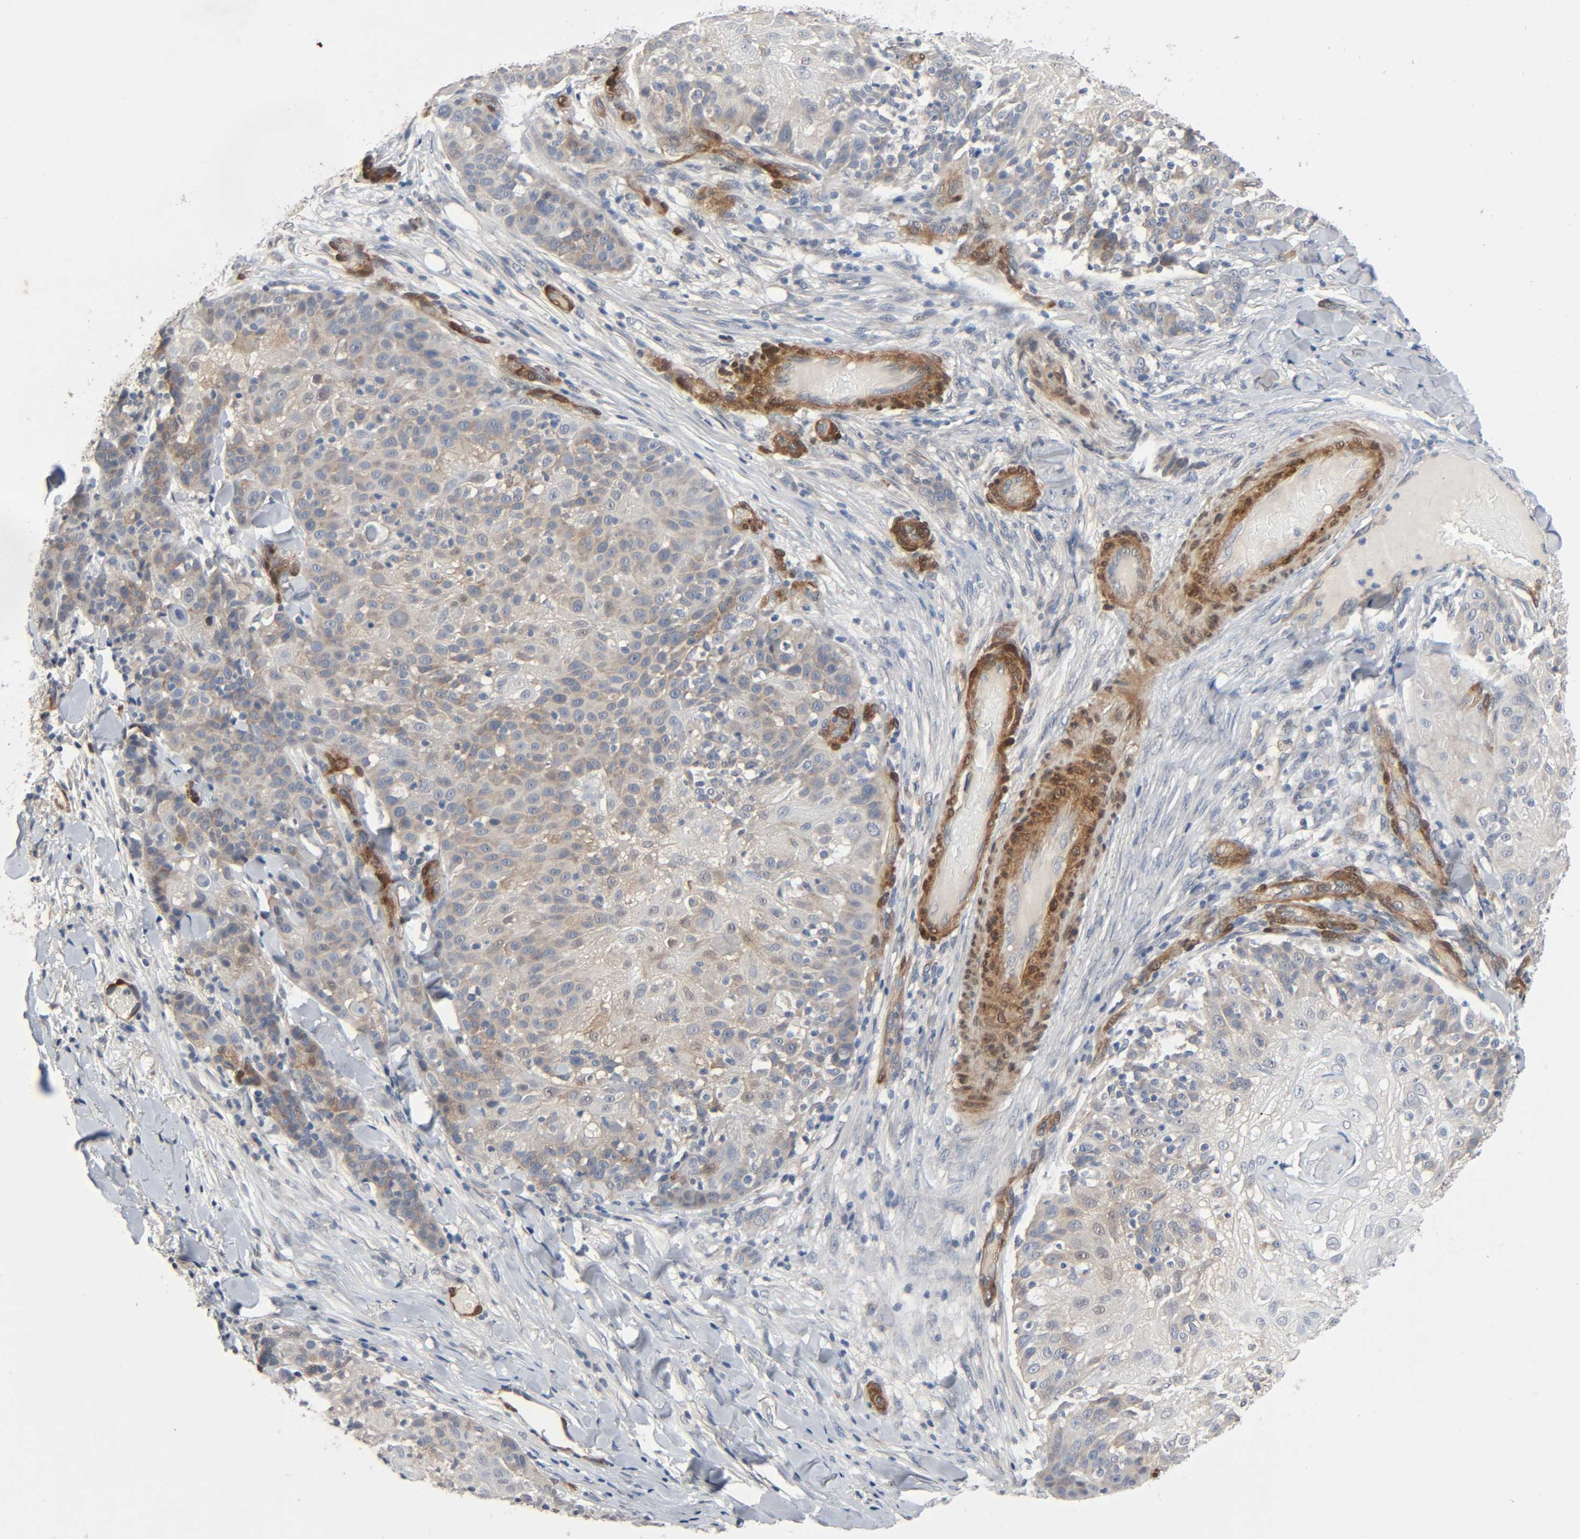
{"staining": {"intensity": "weak", "quantity": ">75%", "location": "cytoplasmic/membranous"}, "tissue": "skin cancer", "cell_type": "Tumor cells", "image_type": "cancer", "snomed": [{"axis": "morphology", "description": "Normal tissue, NOS"}, {"axis": "morphology", "description": "Squamous cell carcinoma, NOS"}, {"axis": "topography", "description": "Skin"}], "caption": "Protein staining exhibits weak cytoplasmic/membranous positivity in about >75% of tumor cells in skin cancer.", "gene": "PTK2", "patient": {"sex": "female", "age": 83}}